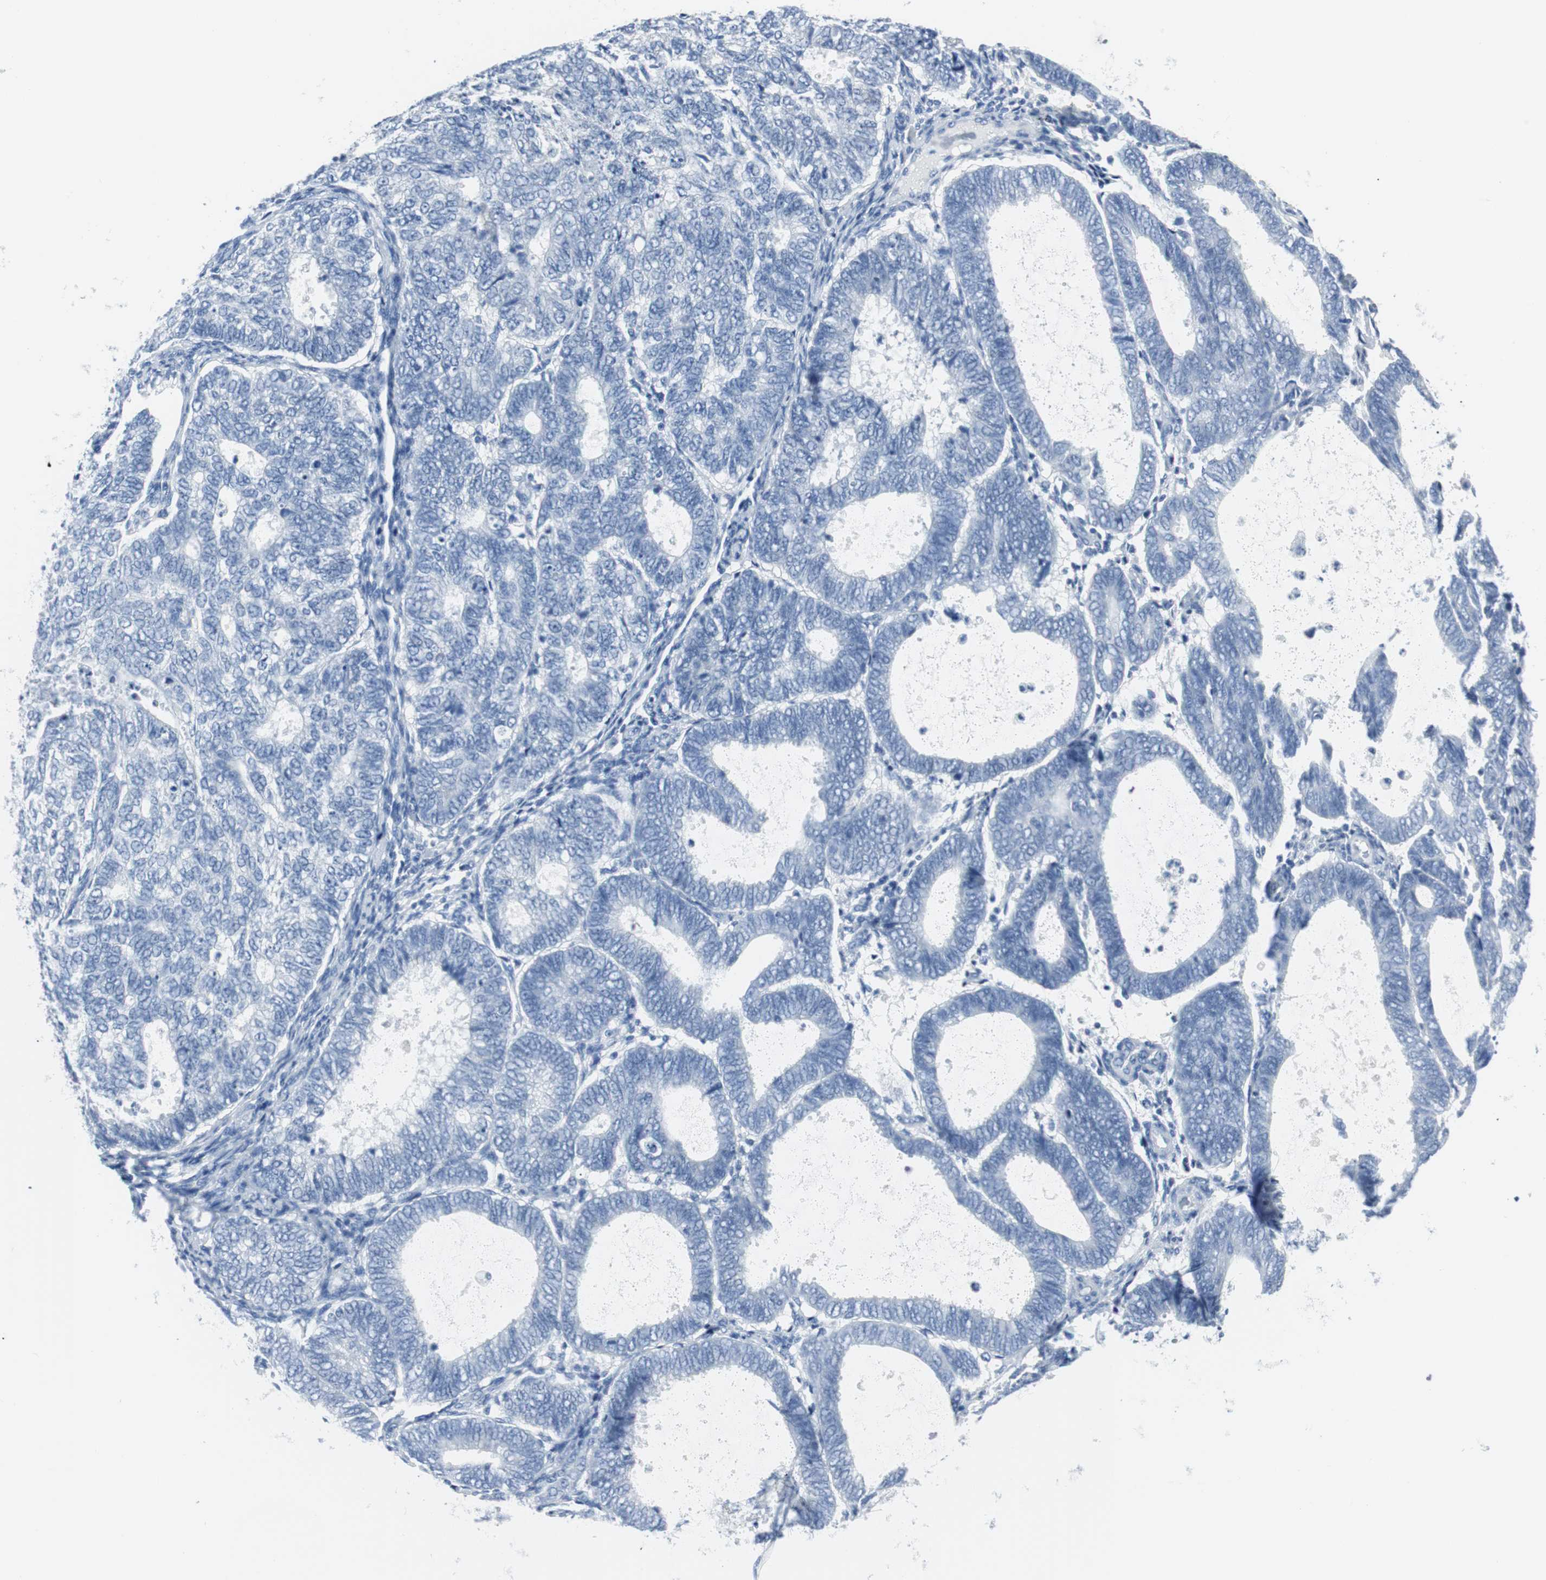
{"staining": {"intensity": "negative", "quantity": "none", "location": "none"}, "tissue": "endometrial cancer", "cell_type": "Tumor cells", "image_type": "cancer", "snomed": [{"axis": "morphology", "description": "Adenocarcinoma, NOS"}, {"axis": "topography", "description": "Uterus"}], "caption": "Immunohistochemistry (IHC) of endometrial cancer exhibits no staining in tumor cells.", "gene": "GAP43", "patient": {"sex": "female", "age": 60}}